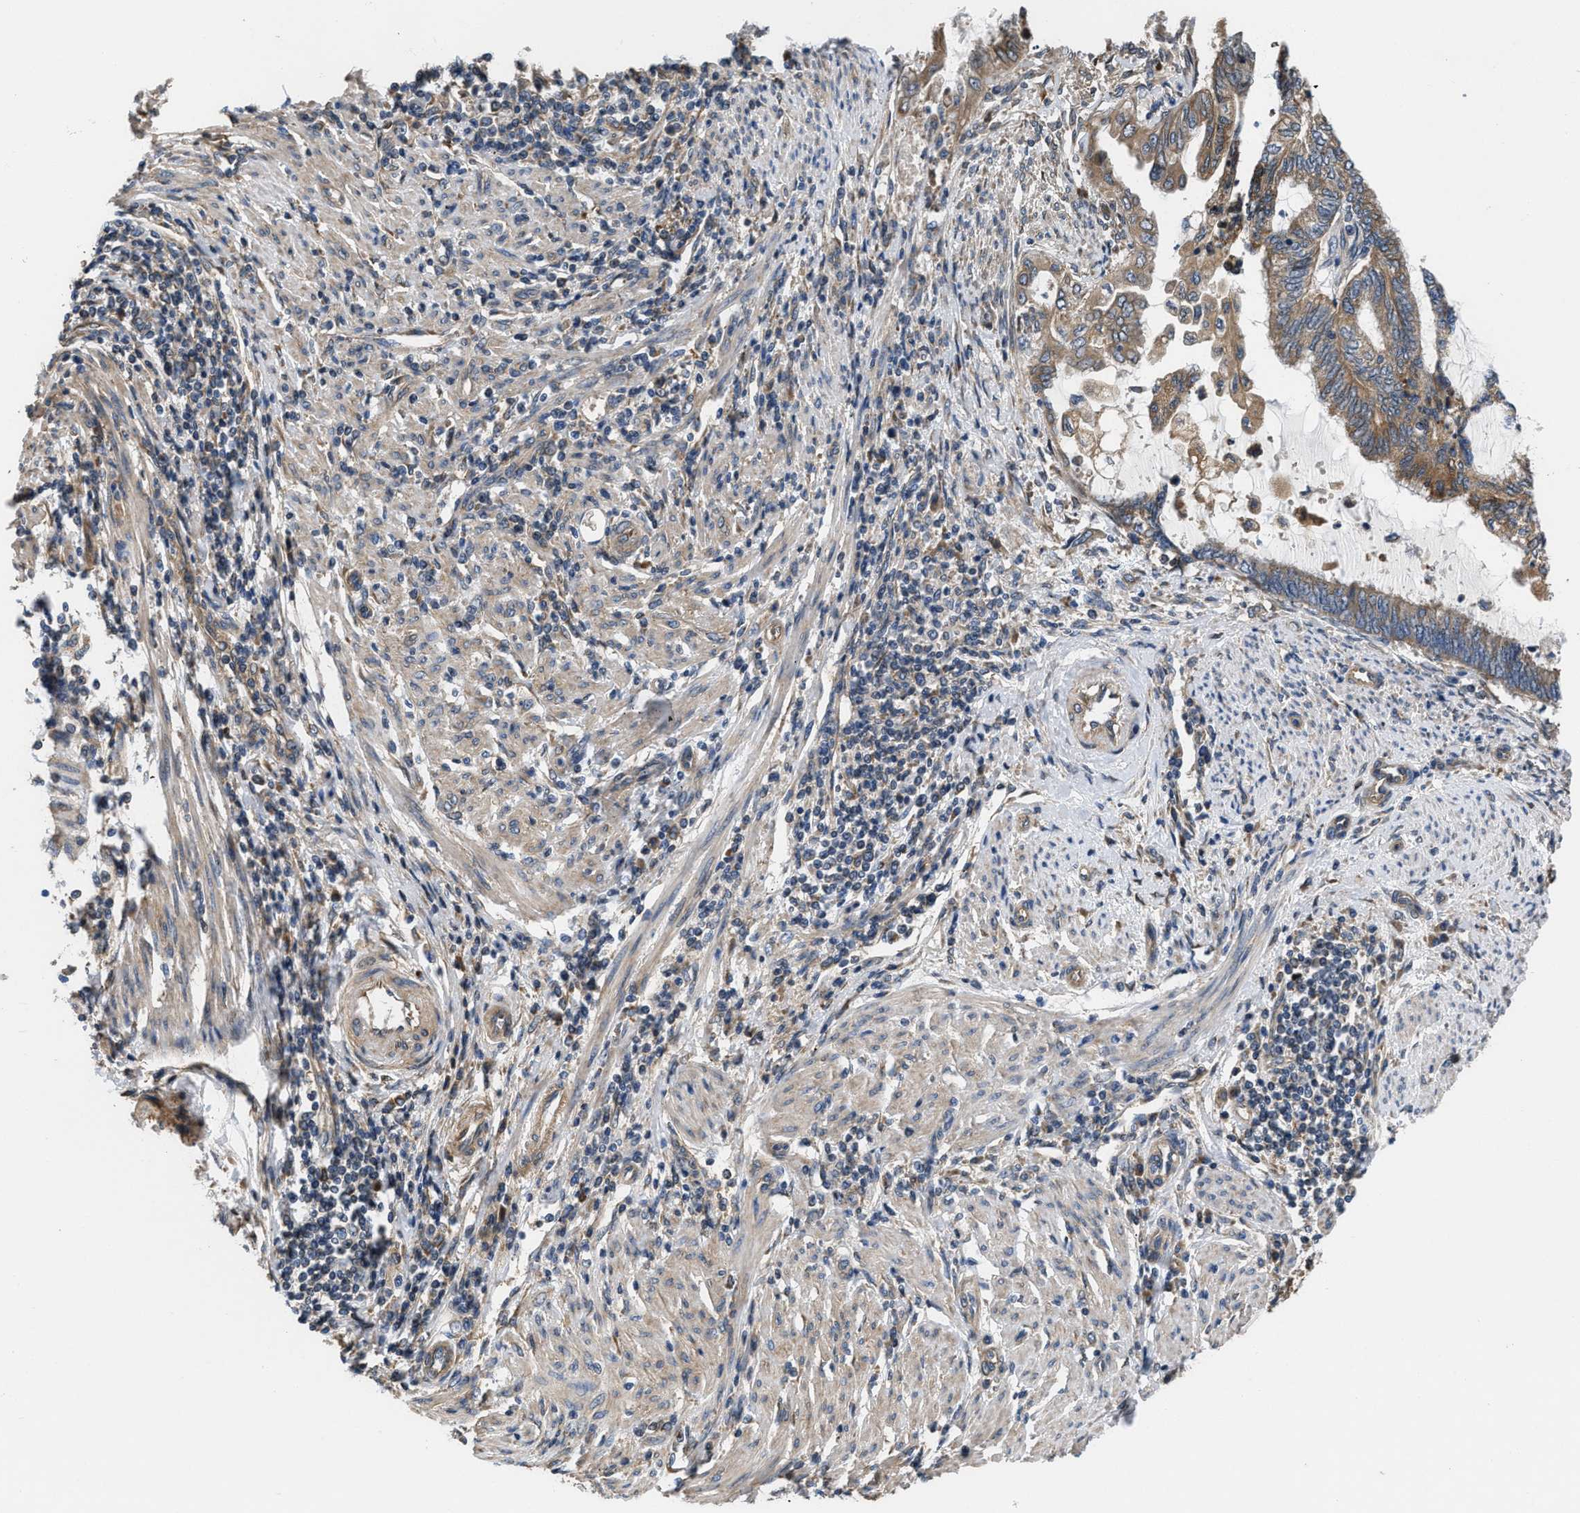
{"staining": {"intensity": "moderate", "quantity": ">75%", "location": "cytoplasmic/membranous"}, "tissue": "endometrial cancer", "cell_type": "Tumor cells", "image_type": "cancer", "snomed": [{"axis": "morphology", "description": "Adenocarcinoma, NOS"}, {"axis": "topography", "description": "Uterus"}, {"axis": "topography", "description": "Endometrium"}], "caption": "This photomicrograph exhibits adenocarcinoma (endometrial) stained with immunohistochemistry (IHC) to label a protein in brown. The cytoplasmic/membranous of tumor cells show moderate positivity for the protein. Nuclei are counter-stained blue.", "gene": "CEP128", "patient": {"sex": "female", "age": 70}}